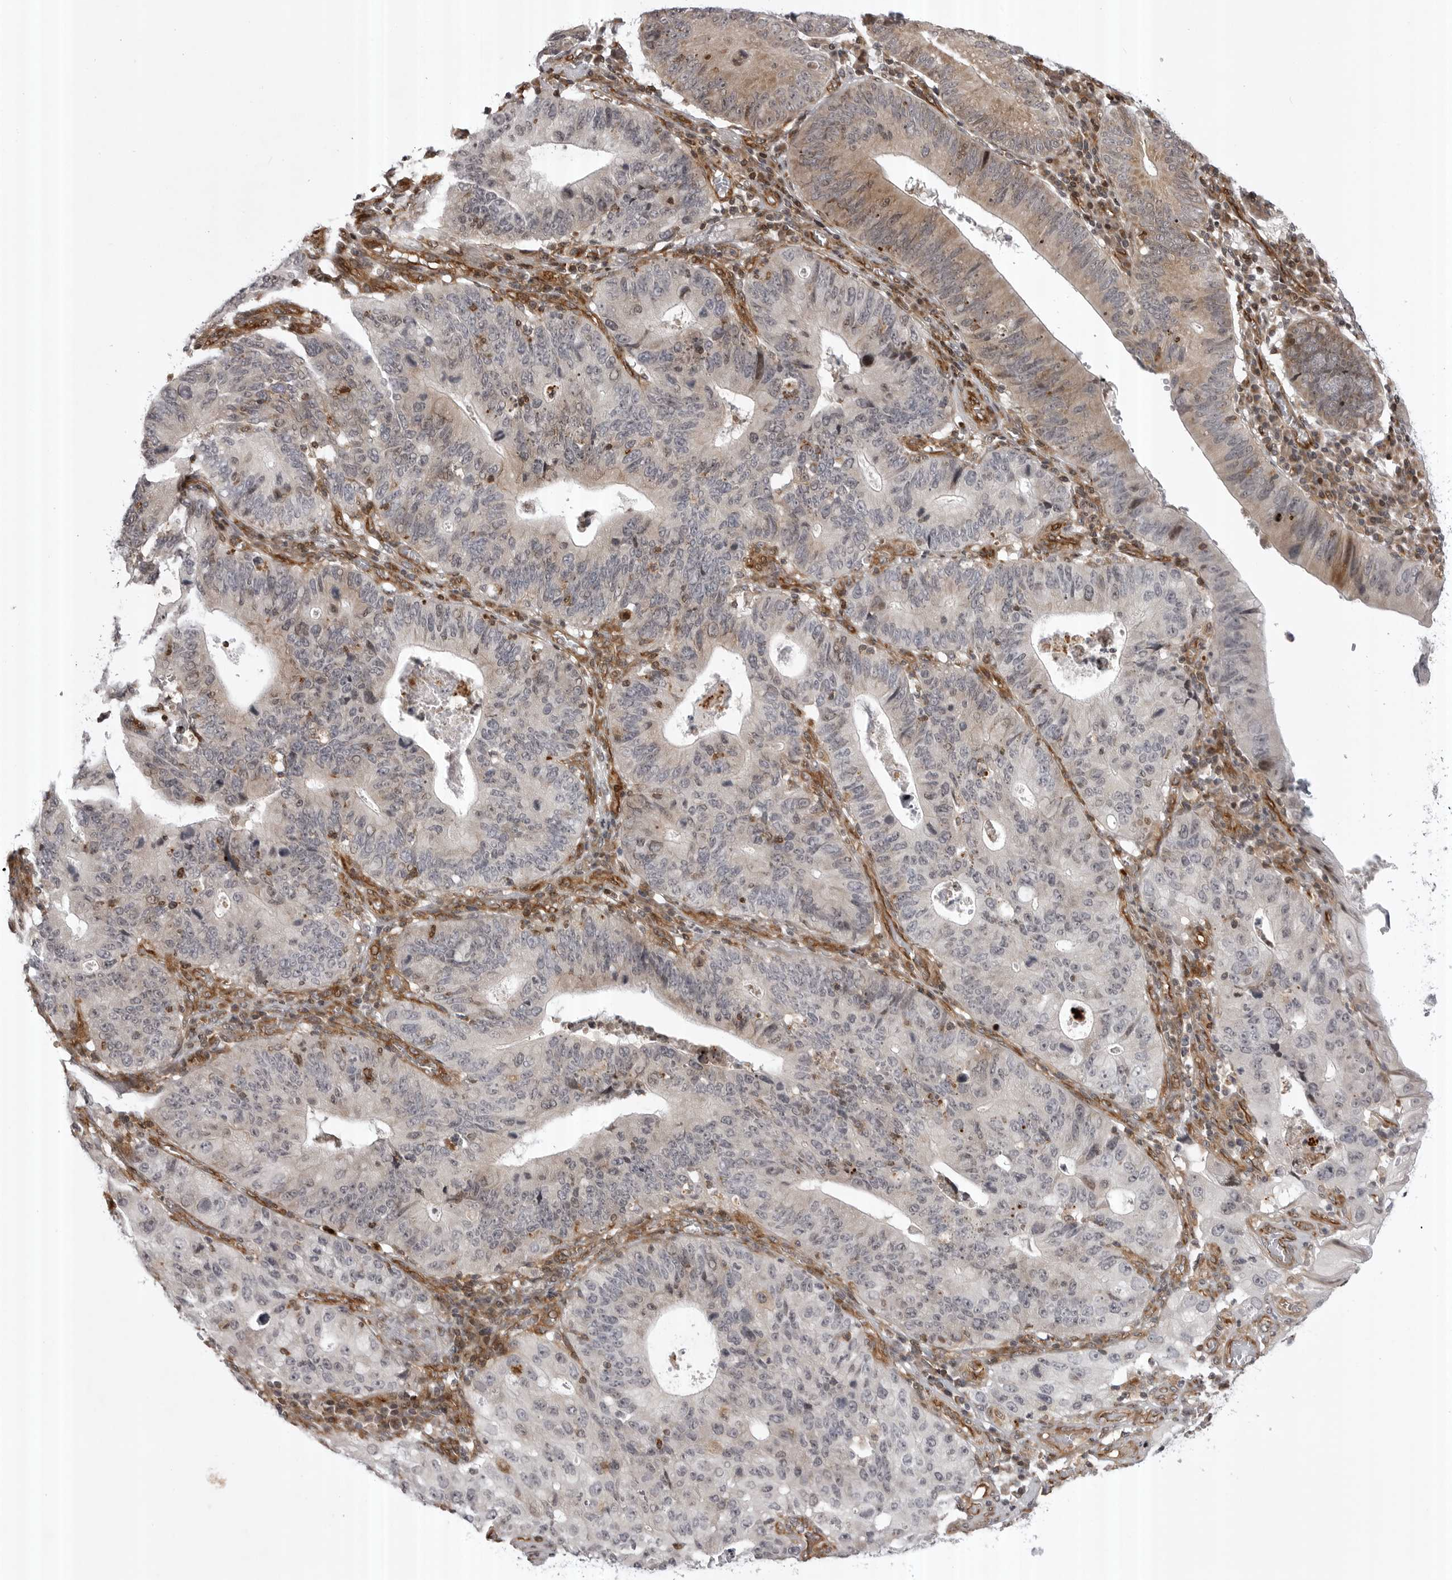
{"staining": {"intensity": "weak", "quantity": "<25%", "location": "cytoplasmic/membranous,nuclear"}, "tissue": "stomach cancer", "cell_type": "Tumor cells", "image_type": "cancer", "snomed": [{"axis": "morphology", "description": "Adenocarcinoma, NOS"}, {"axis": "topography", "description": "Stomach"}], "caption": "This photomicrograph is of stomach cancer stained with IHC to label a protein in brown with the nuclei are counter-stained blue. There is no positivity in tumor cells.", "gene": "ABL1", "patient": {"sex": "male", "age": 59}}